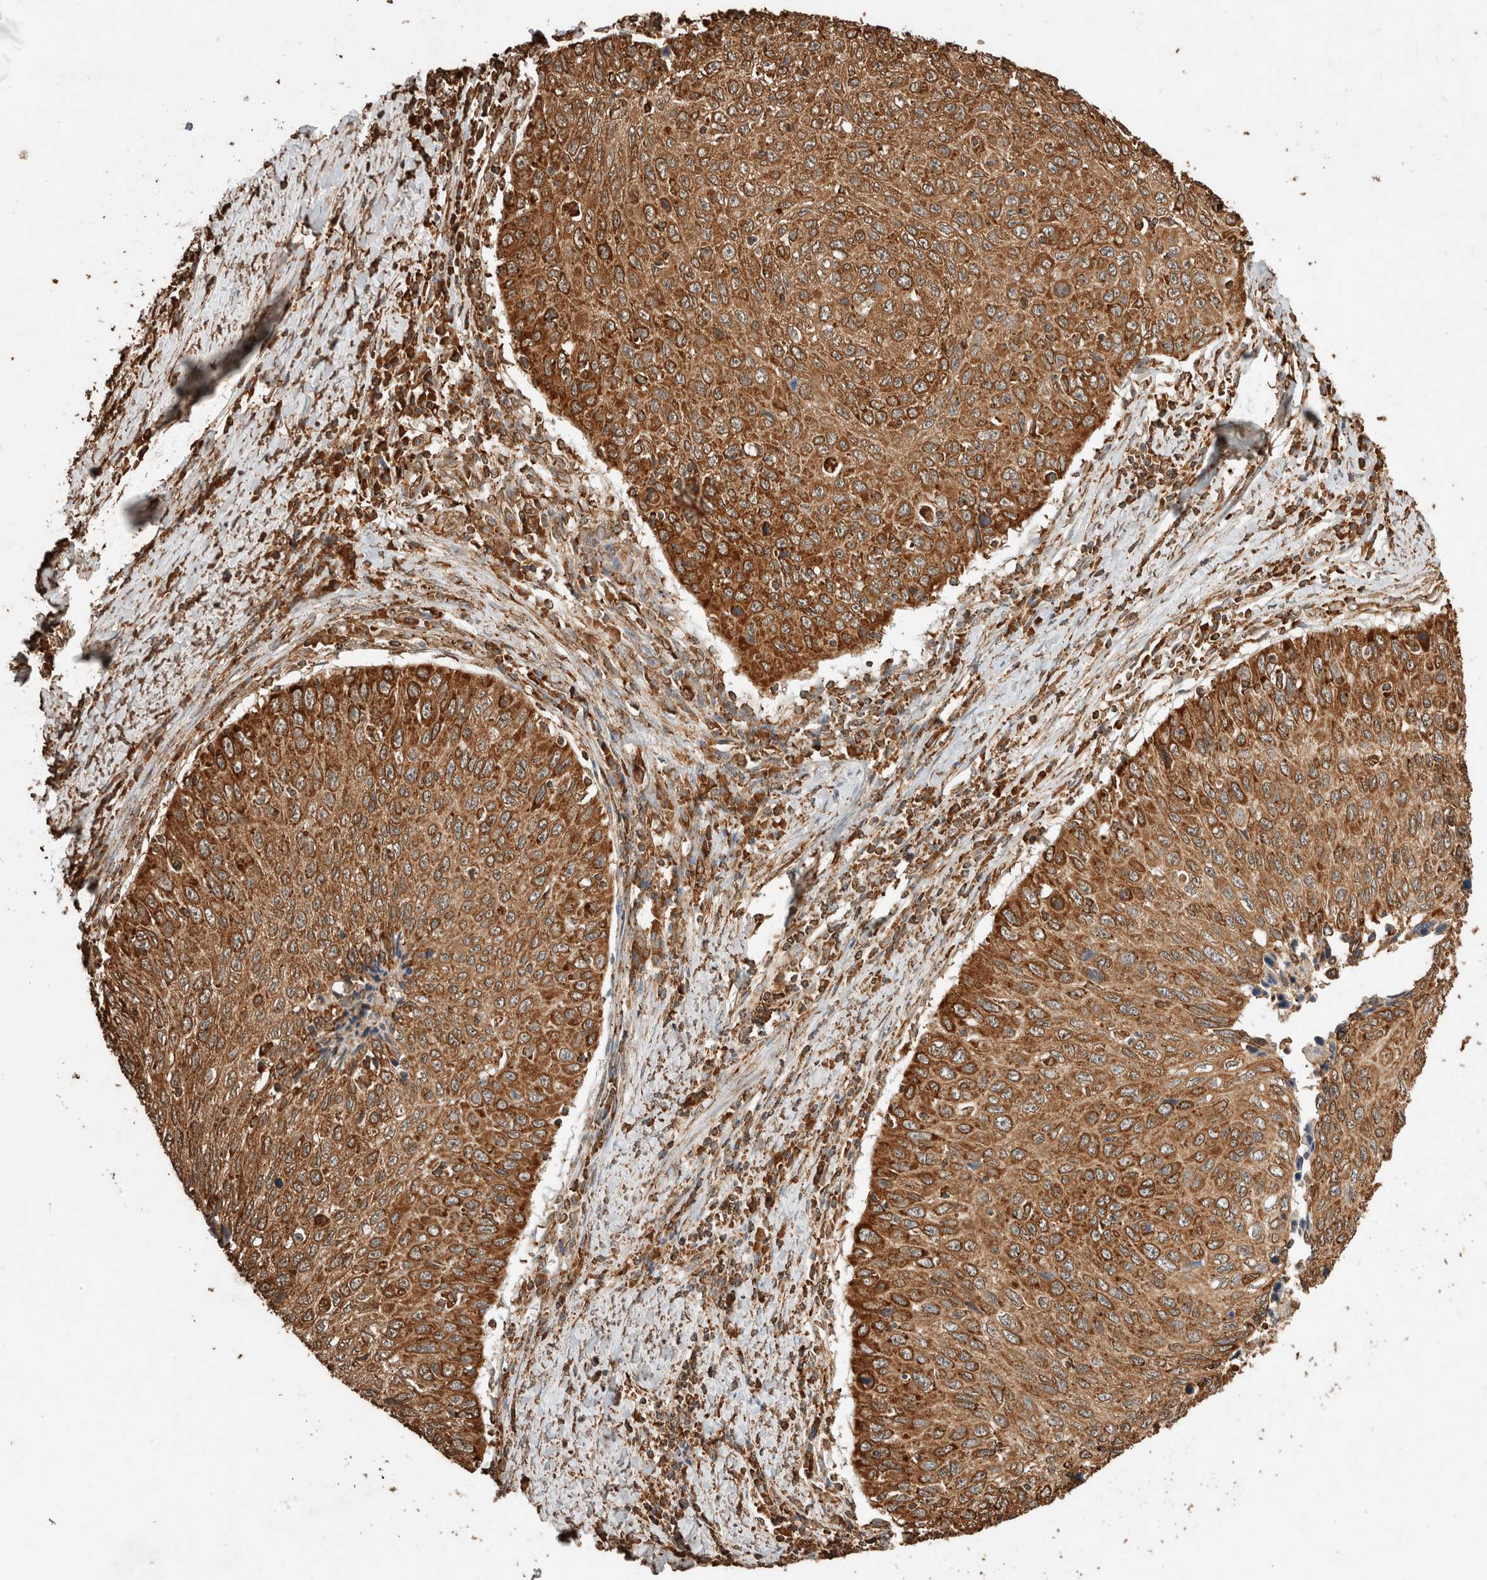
{"staining": {"intensity": "strong", "quantity": "25%-75%", "location": "cytoplasmic/membranous"}, "tissue": "cervical cancer", "cell_type": "Tumor cells", "image_type": "cancer", "snomed": [{"axis": "morphology", "description": "Squamous cell carcinoma, NOS"}, {"axis": "topography", "description": "Cervix"}], "caption": "Cervical cancer (squamous cell carcinoma) stained with a protein marker displays strong staining in tumor cells.", "gene": "ERAP1", "patient": {"sex": "female", "age": 53}}